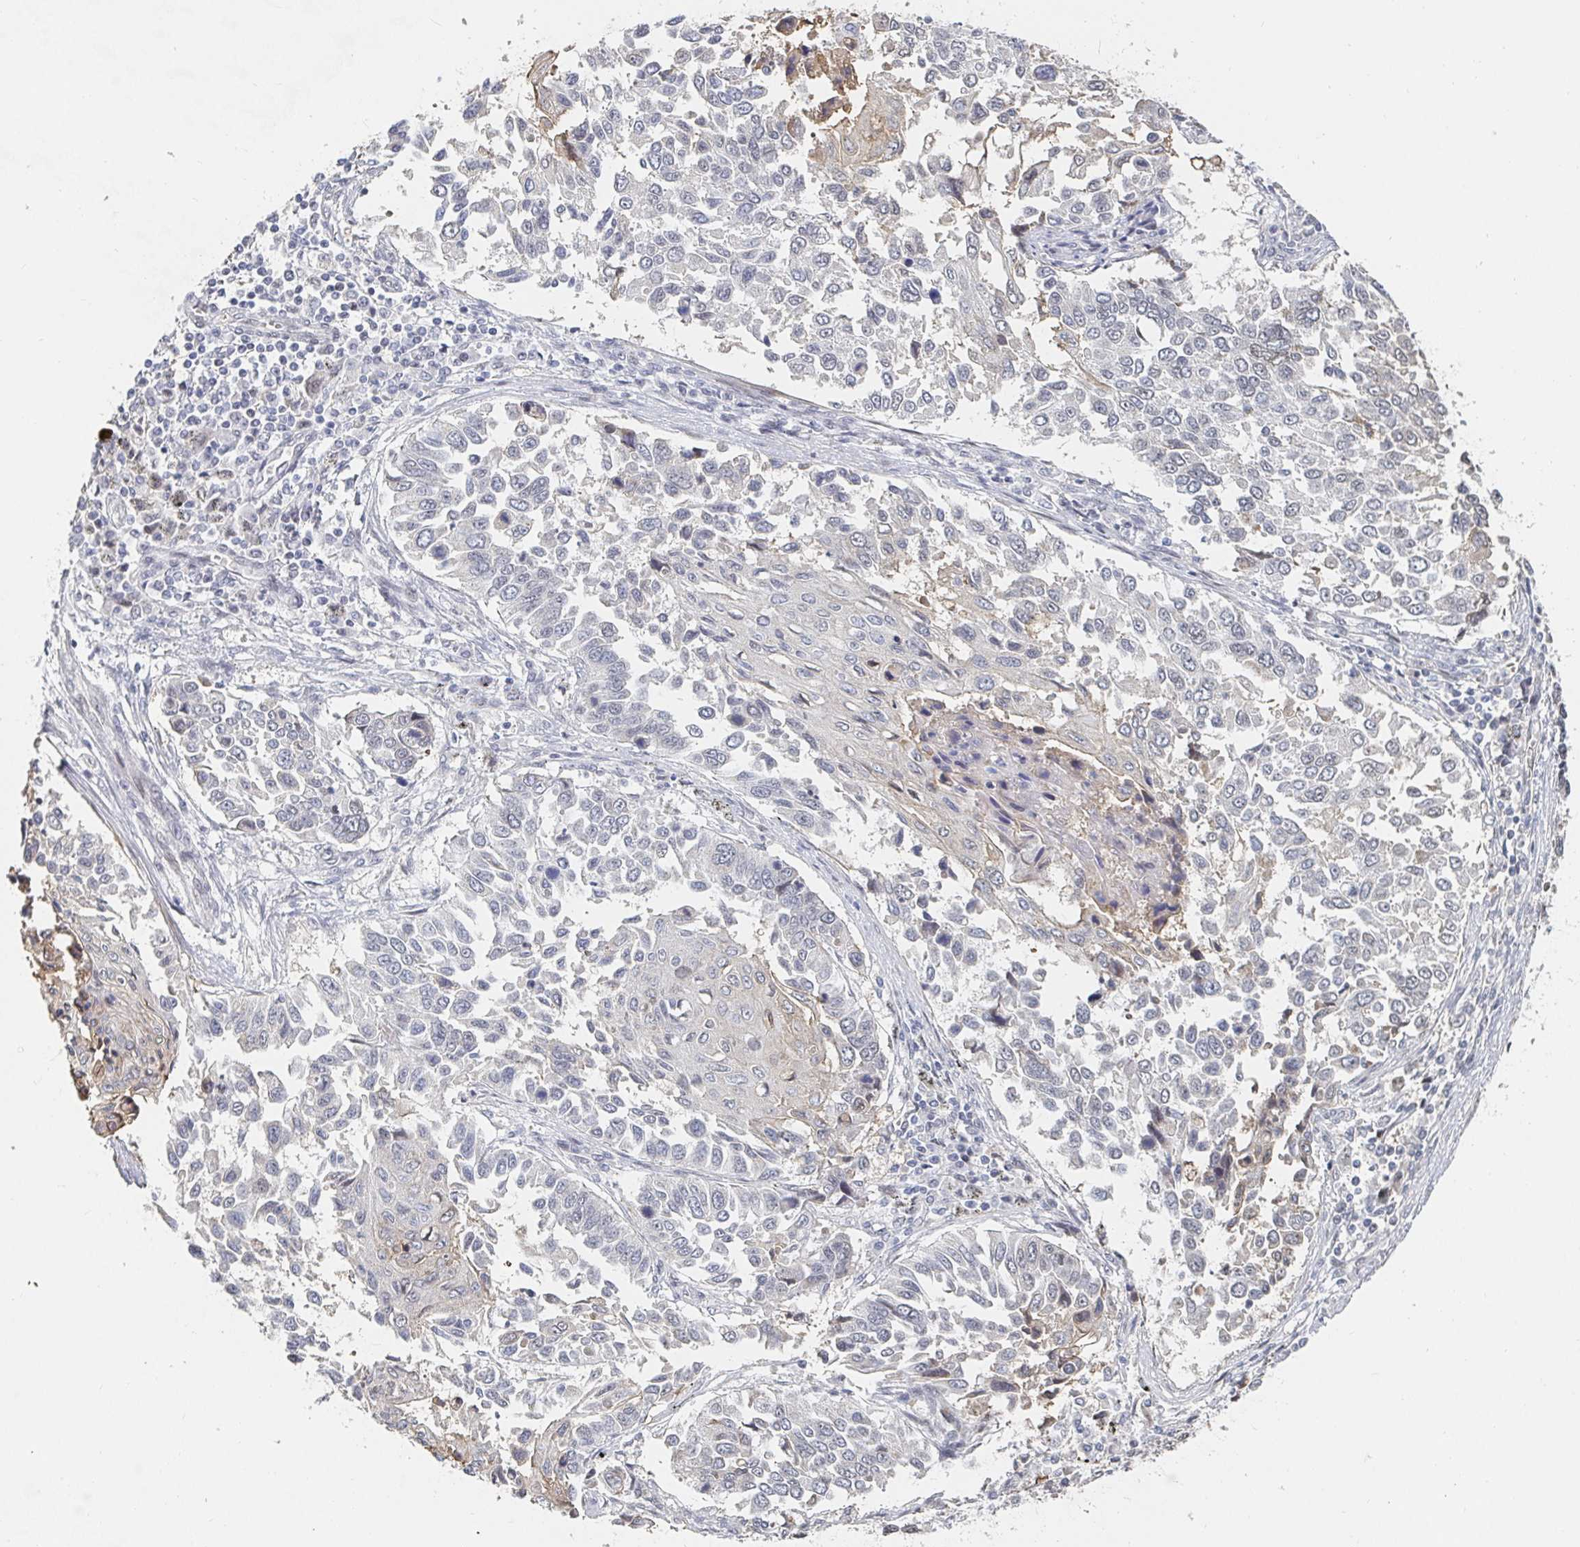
{"staining": {"intensity": "negative", "quantity": "none", "location": "none"}, "tissue": "lung cancer", "cell_type": "Tumor cells", "image_type": "cancer", "snomed": [{"axis": "morphology", "description": "Squamous cell carcinoma, NOS"}, {"axis": "topography", "description": "Lung"}], "caption": "Protein analysis of lung cancer (squamous cell carcinoma) demonstrates no significant staining in tumor cells.", "gene": "CHD2", "patient": {"sex": "male", "age": 62}}